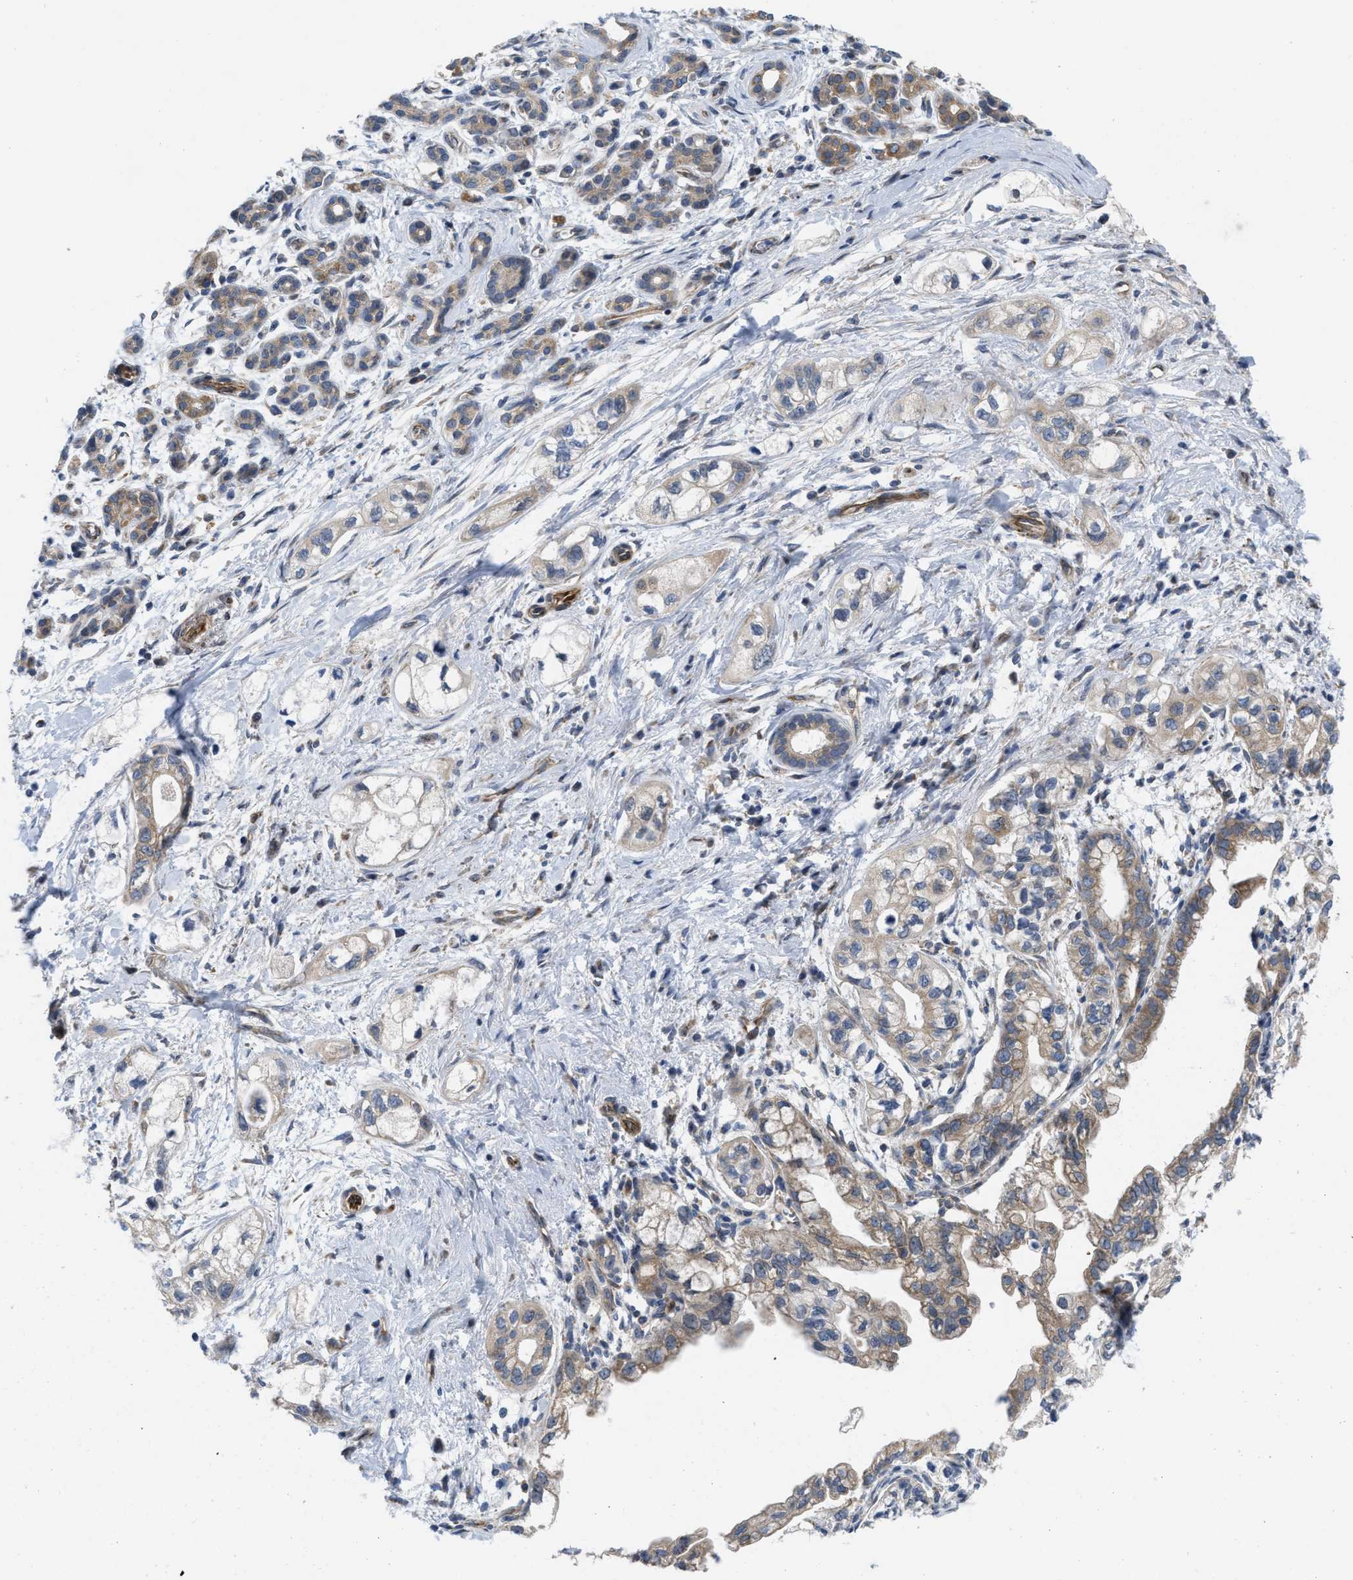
{"staining": {"intensity": "moderate", "quantity": "25%-75%", "location": "cytoplasmic/membranous"}, "tissue": "pancreatic cancer", "cell_type": "Tumor cells", "image_type": "cancer", "snomed": [{"axis": "morphology", "description": "Adenocarcinoma, NOS"}, {"axis": "topography", "description": "Pancreas"}], "caption": "DAB immunohistochemical staining of adenocarcinoma (pancreatic) displays moderate cytoplasmic/membranous protein expression in about 25%-75% of tumor cells.", "gene": "EOGT", "patient": {"sex": "male", "age": 74}}